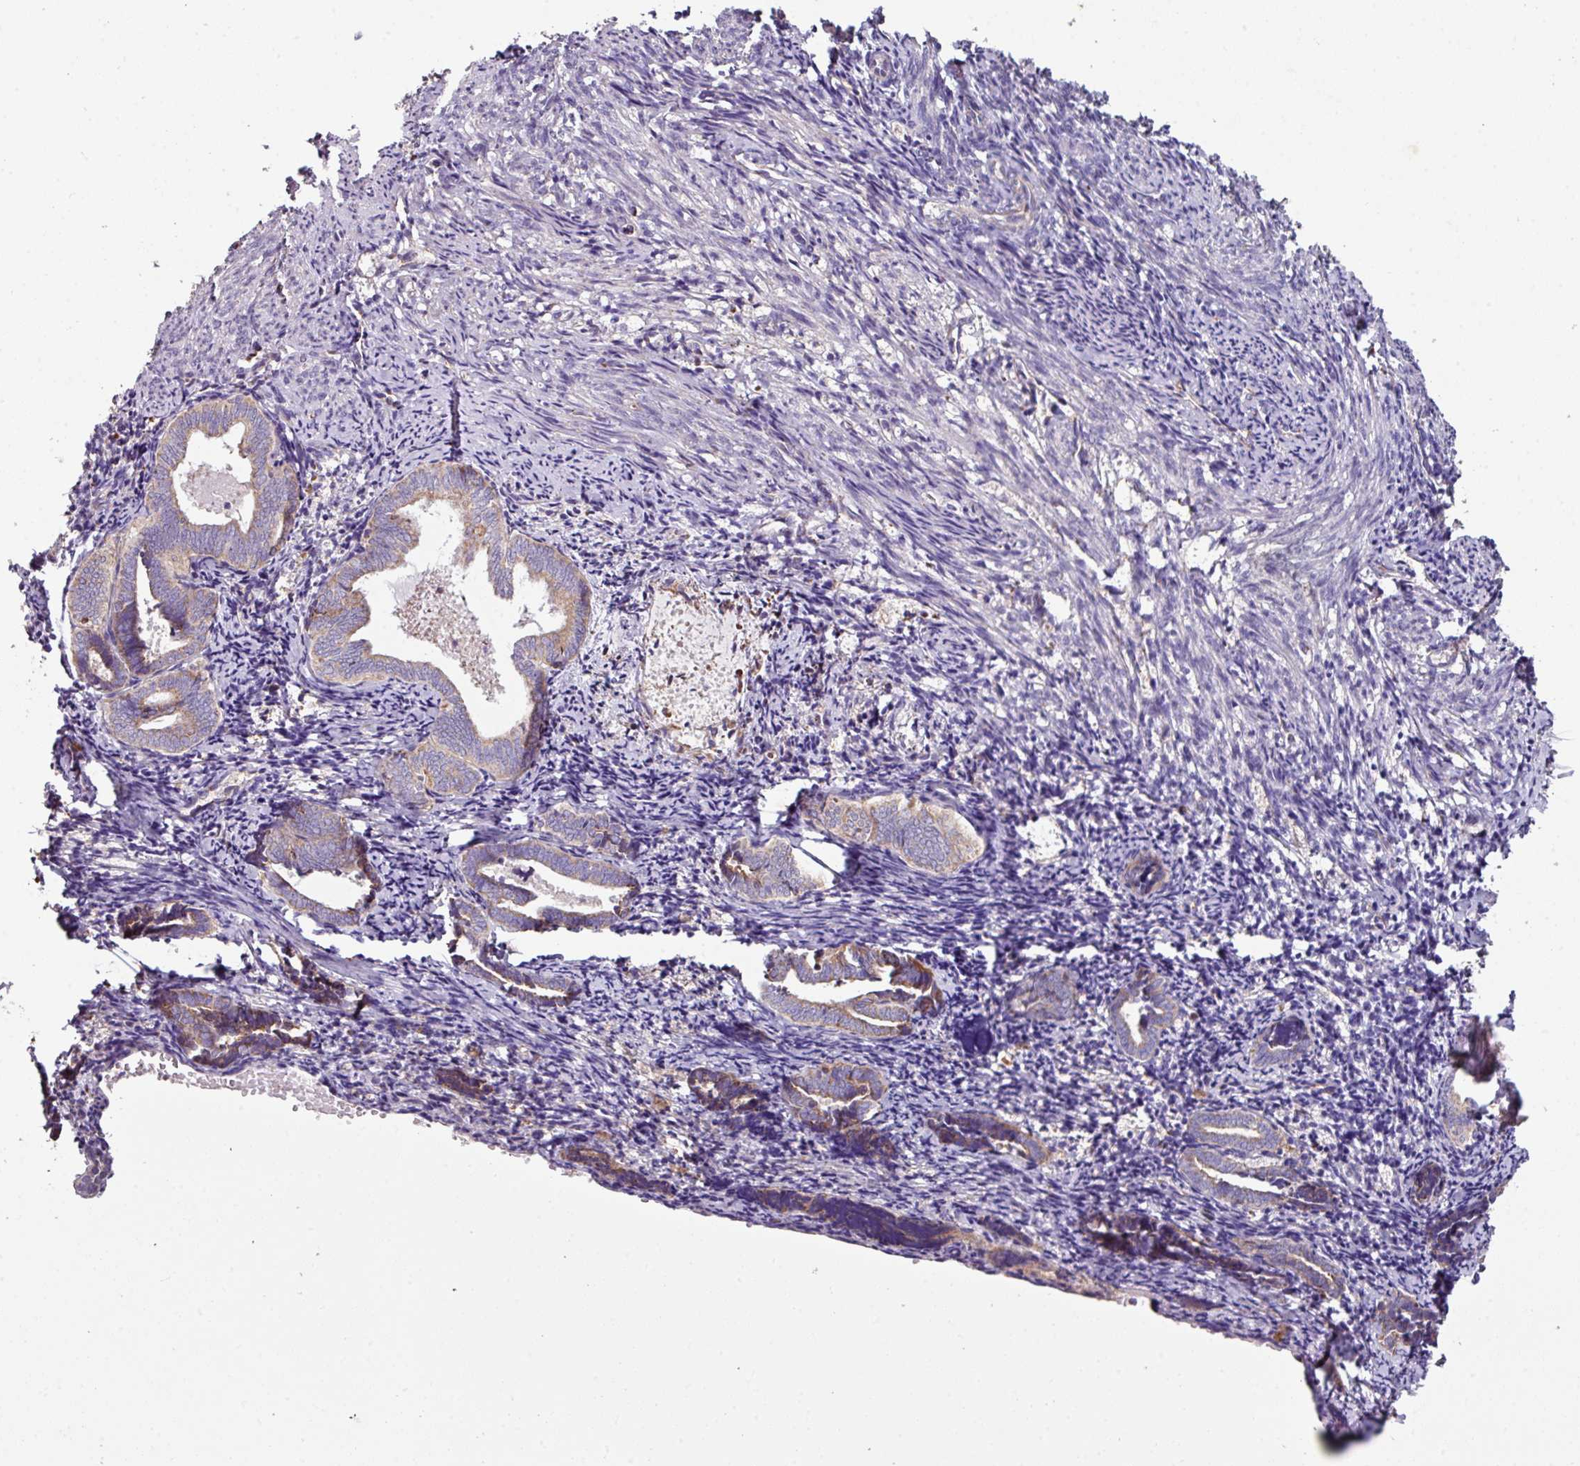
{"staining": {"intensity": "negative", "quantity": "none", "location": "none"}, "tissue": "endometrium", "cell_type": "Cells in endometrial stroma", "image_type": "normal", "snomed": [{"axis": "morphology", "description": "Normal tissue, NOS"}, {"axis": "topography", "description": "Endometrium"}], "caption": "An image of human endometrium is negative for staining in cells in endometrial stroma.", "gene": "ENSG00000260170", "patient": {"sex": "female", "age": 54}}